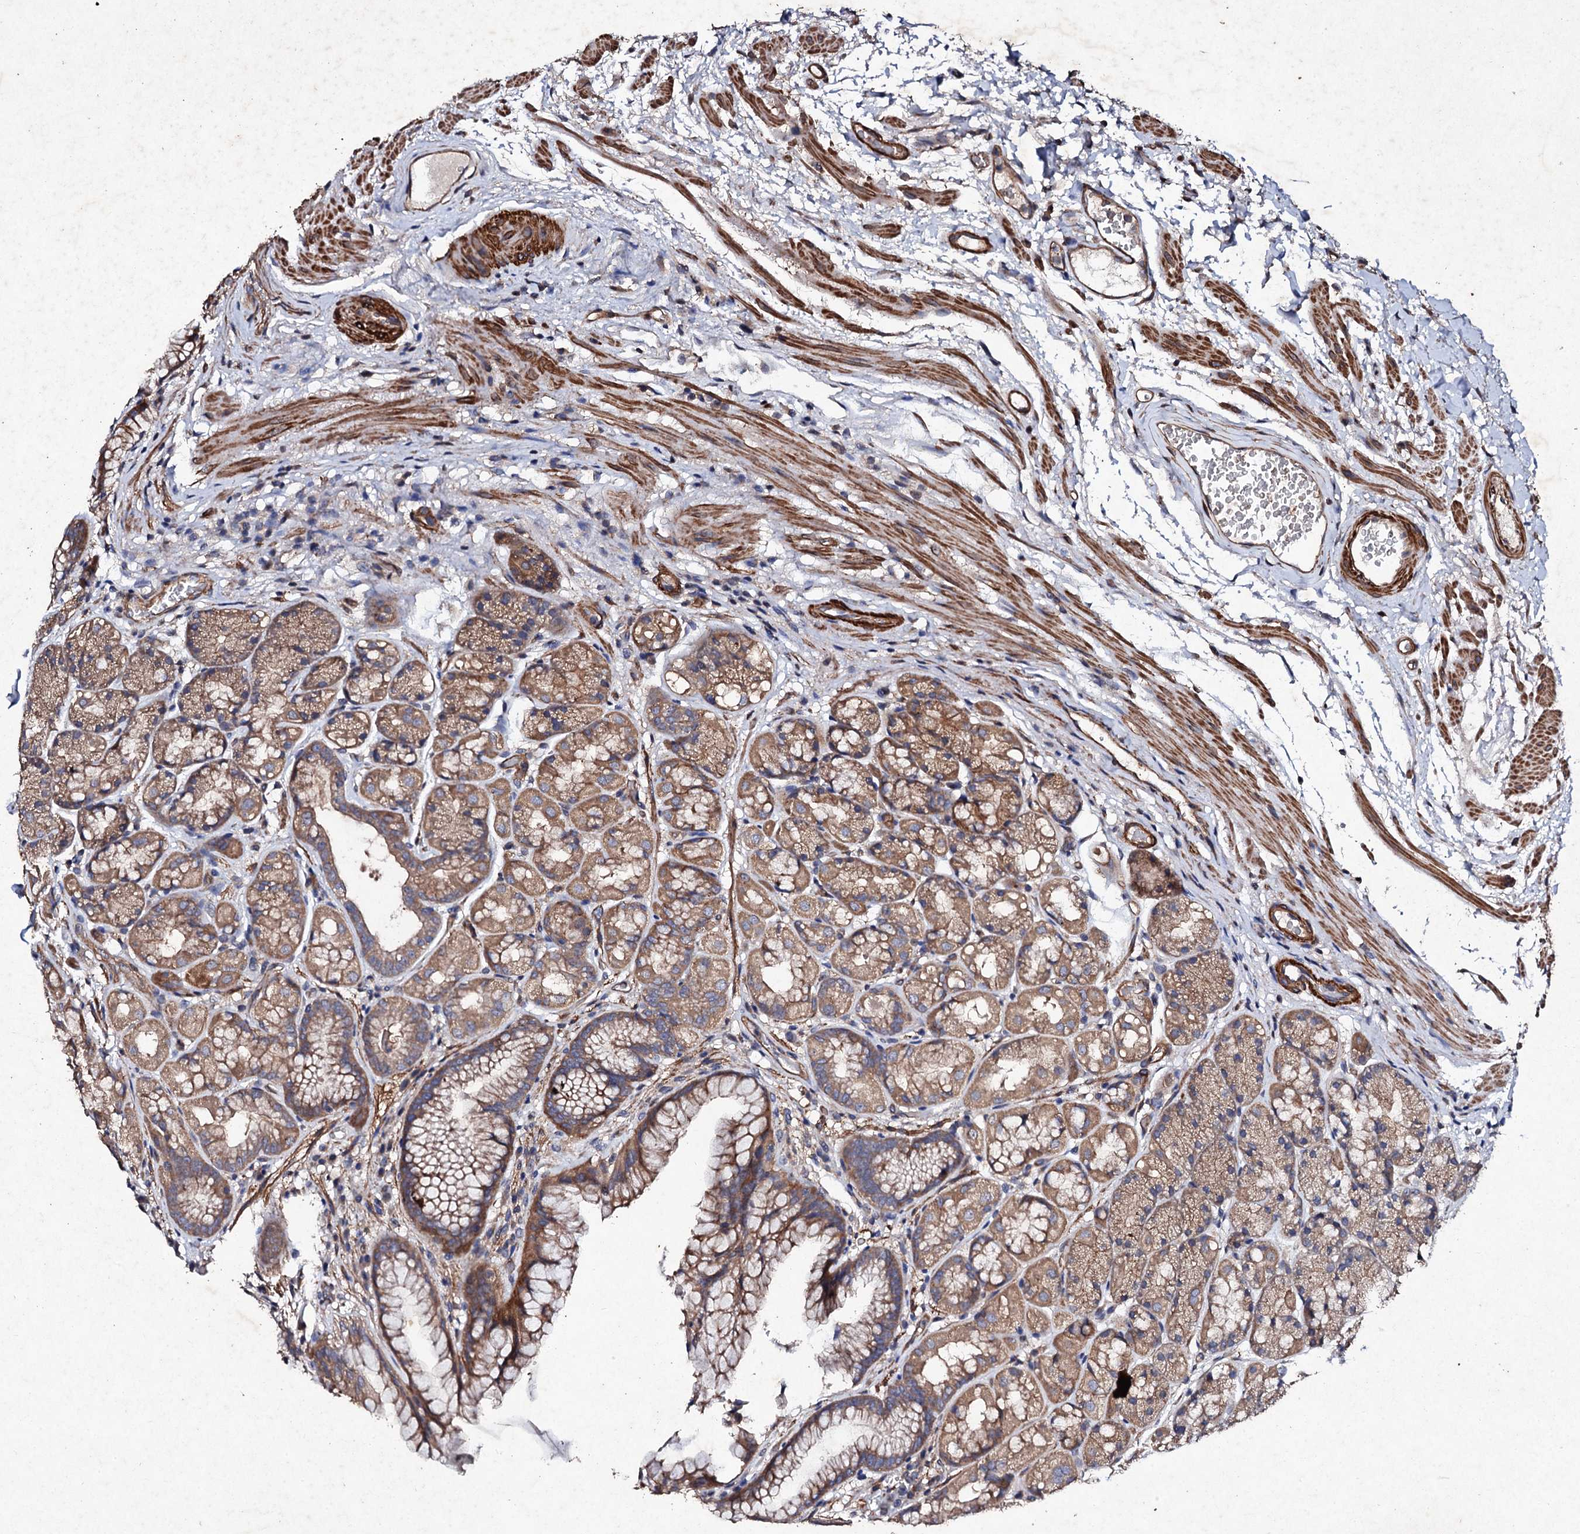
{"staining": {"intensity": "moderate", "quantity": ">75%", "location": "cytoplasmic/membranous"}, "tissue": "stomach", "cell_type": "Glandular cells", "image_type": "normal", "snomed": [{"axis": "morphology", "description": "Normal tissue, NOS"}, {"axis": "topography", "description": "Stomach"}], "caption": "Protein analysis of unremarkable stomach displays moderate cytoplasmic/membranous staining in approximately >75% of glandular cells. (DAB IHC, brown staining for protein, blue staining for nuclei).", "gene": "MOCOS", "patient": {"sex": "male", "age": 63}}